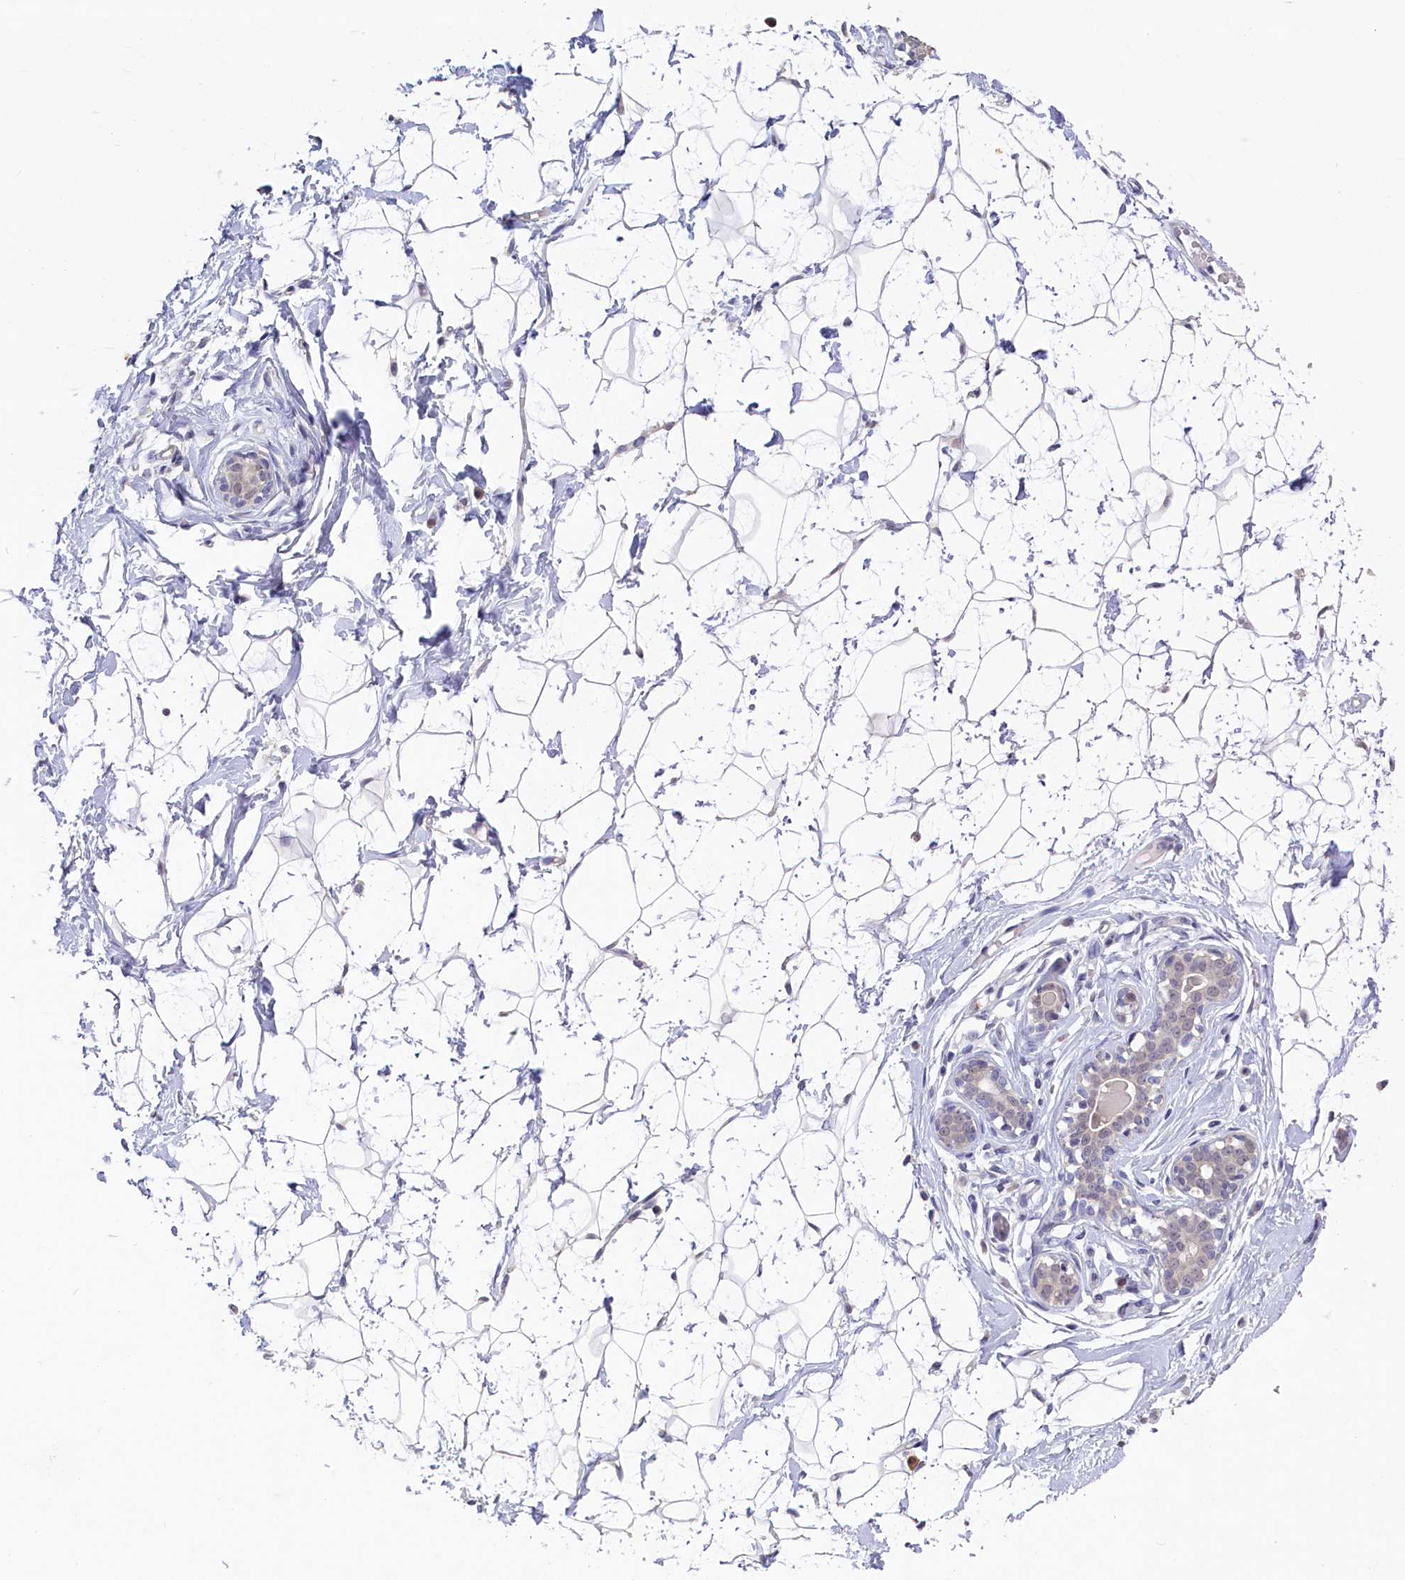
{"staining": {"intensity": "negative", "quantity": "none", "location": "none"}, "tissue": "breast", "cell_type": "Adipocytes", "image_type": "normal", "snomed": [{"axis": "morphology", "description": "Normal tissue, NOS"}, {"axis": "morphology", "description": "Adenoma, NOS"}, {"axis": "topography", "description": "Breast"}], "caption": "The image demonstrates no staining of adipocytes in benign breast.", "gene": "UCHL3", "patient": {"sex": "female", "age": 23}}